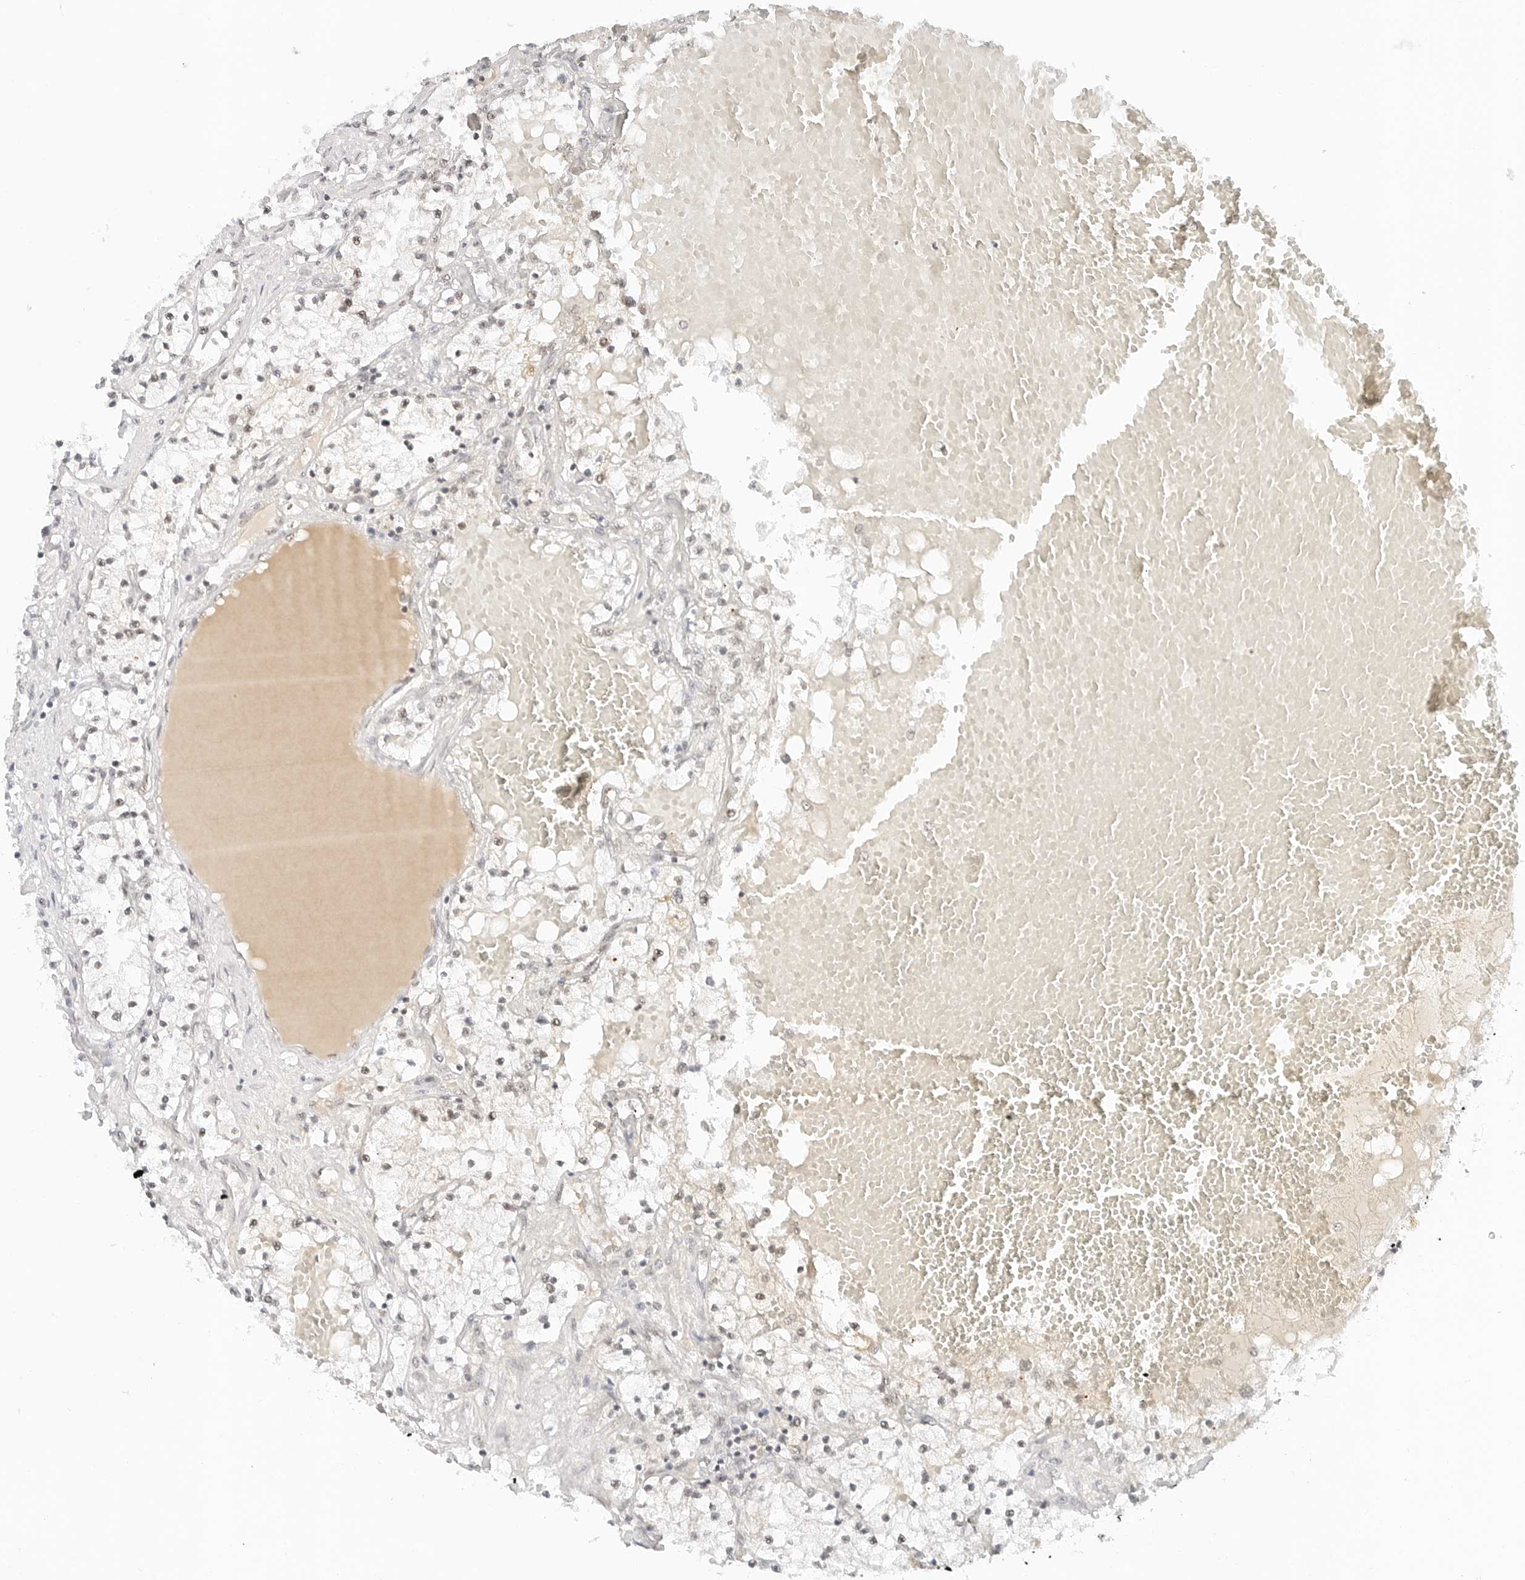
{"staining": {"intensity": "weak", "quantity": "<25%", "location": "cytoplasmic/membranous"}, "tissue": "renal cancer", "cell_type": "Tumor cells", "image_type": "cancer", "snomed": [{"axis": "morphology", "description": "Normal tissue, NOS"}, {"axis": "morphology", "description": "Adenocarcinoma, NOS"}, {"axis": "topography", "description": "Kidney"}], "caption": "Renal adenocarcinoma was stained to show a protein in brown. There is no significant expression in tumor cells.", "gene": "NEO1", "patient": {"sex": "male", "age": 68}}